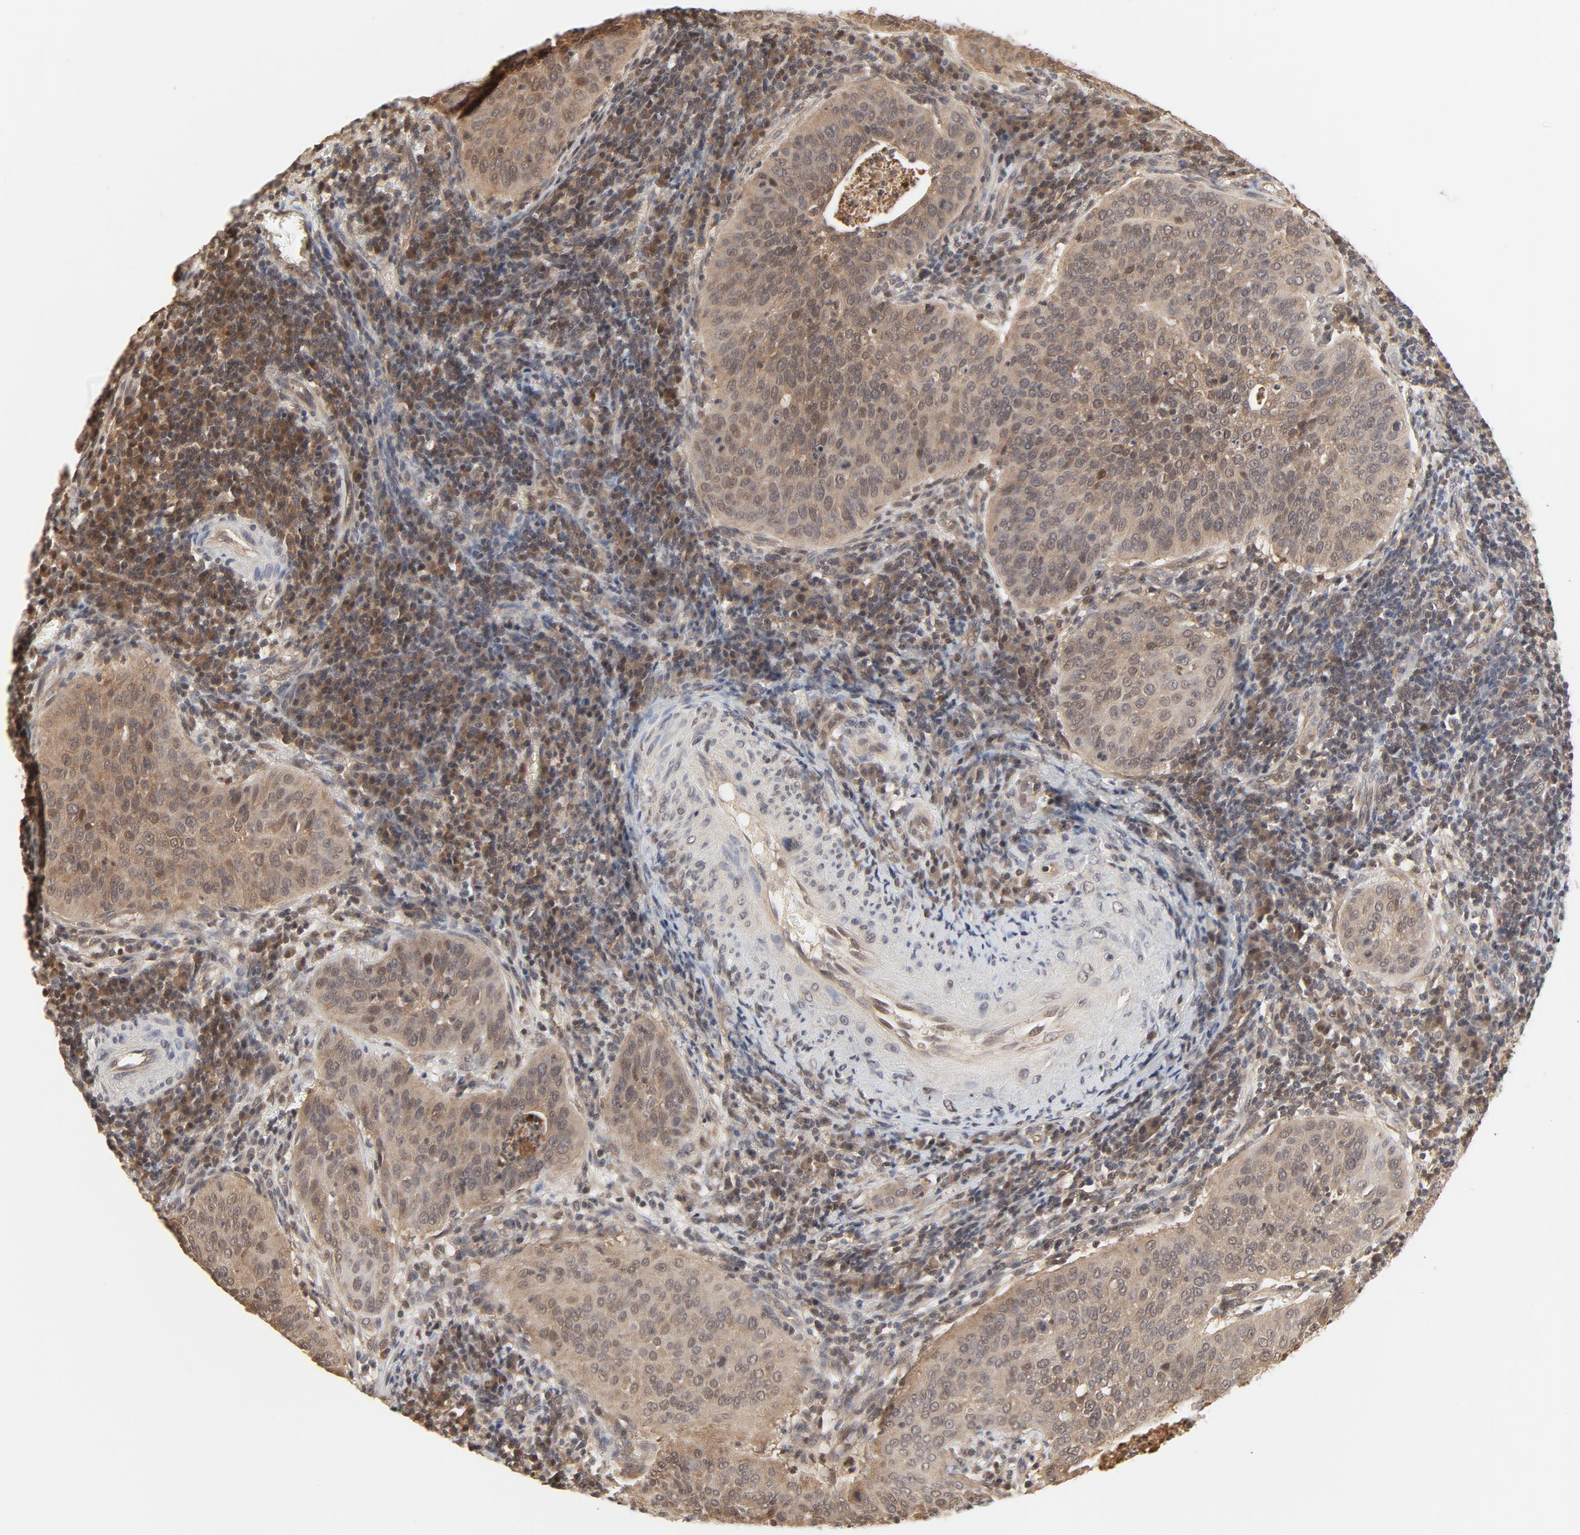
{"staining": {"intensity": "moderate", "quantity": "25%-75%", "location": "cytoplasmic/membranous,nuclear"}, "tissue": "cervical cancer", "cell_type": "Tumor cells", "image_type": "cancer", "snomed": [{"axis": "morphology", "description": "Squamous cell carcinoma, NOS"}, {"axis": "topography", "description": "Cervix"}], "caption": "Human cervical cancer stained with a protein marker reveals moderate staining in tumor cells.", "gene": "NEDD8", "patient": {"sex": "female", "age": 39}}